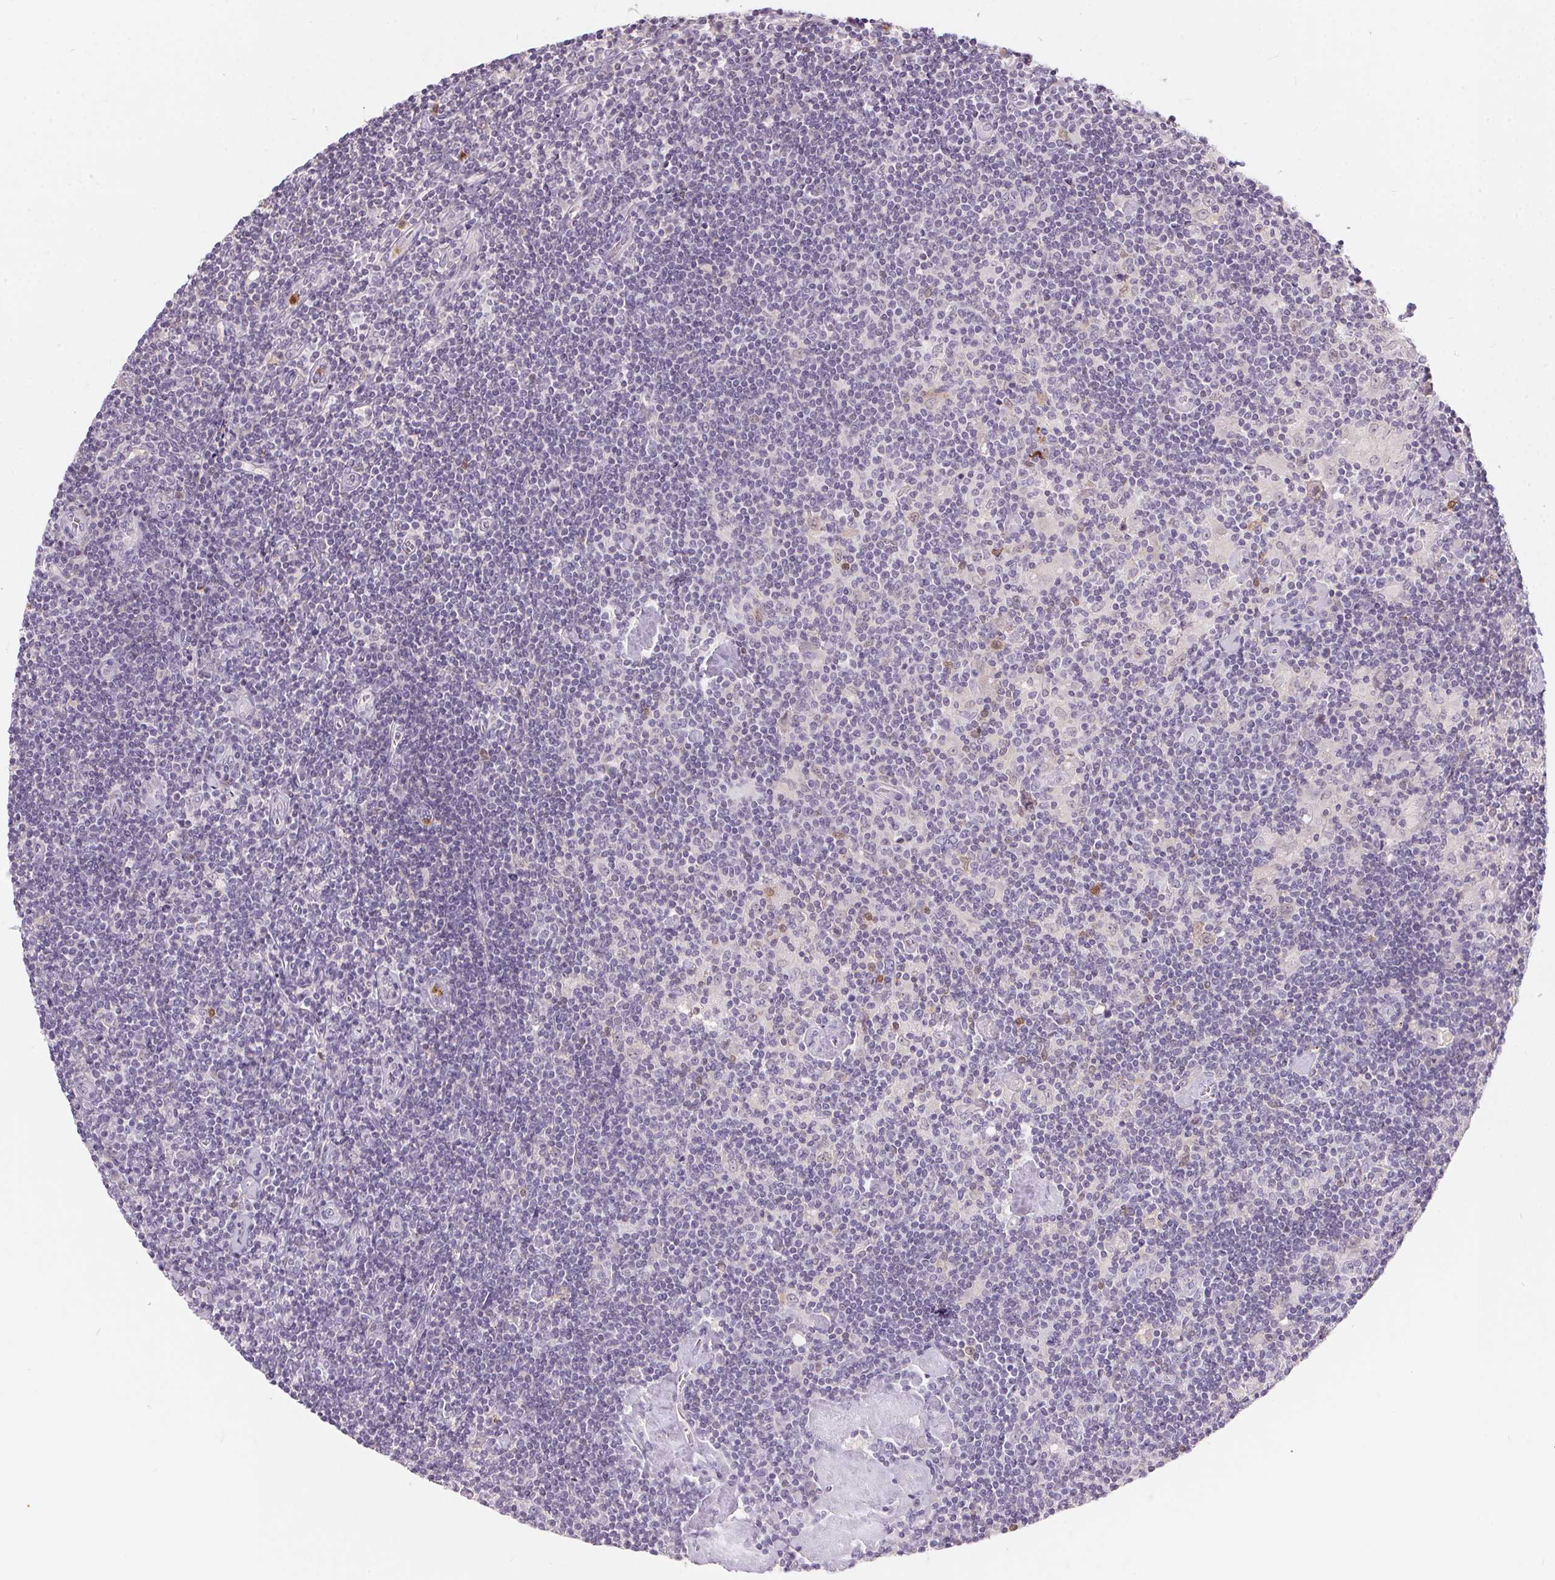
{"staining": {"intensity": "negative", "quantity": "none", "location": "none"}, "tissue": "lymphoma", "cell_type": "Tumor cells", "image_type": "cancer", "snomed": [{"axis": "morphology", "description": "Hodgkin's disease, NOS"}, {"axis": "topography", "description": "Lymph node"}], "caption": "A high-resolution photomicrograph shows immunohistochemistry (IHC) staining of Hodgkin's disease, which displays no significant staining in tumor cells.", "gene": "SERPINB1", "patient": {"sex": "male", "age": 40}}